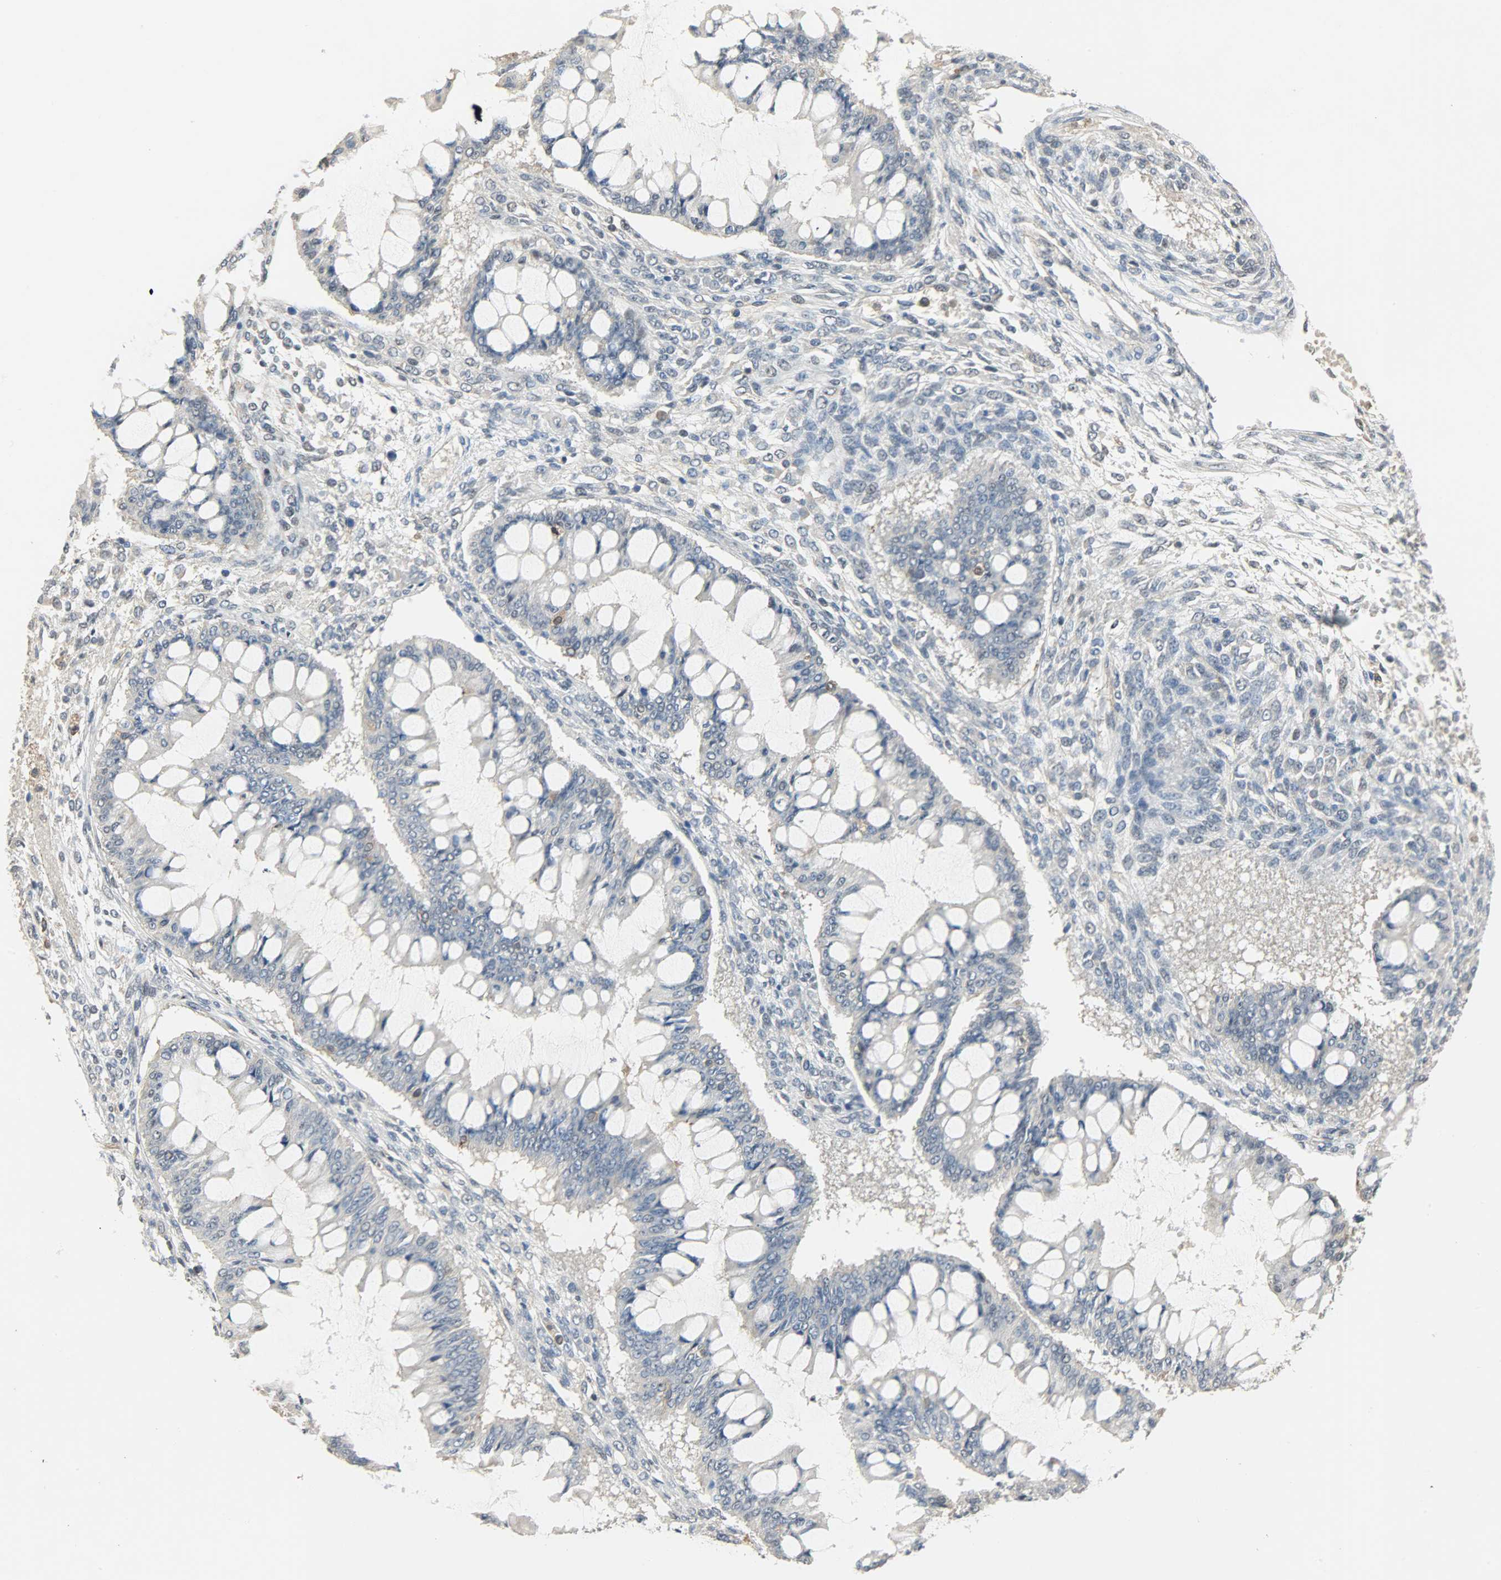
{"staining": {"intensity": "negative", "quantity": "none", "location": "none"}, "tissue": "ovarian cancer", "cell_type": "Tumor cells", "image_type": "cancer", "snomed": [{"axis": "morphology", "description": "Cystadenocarcinoma, mucinous, NOS"}, {"axis": "topography", "description": "Ovary"}], "caption": "This image is of ovarian cancer (mucinous cystadenocarcinoma) stained with immunohistochemistry (IHC) to label a protein in brown with the nuclei are counter-stained blue. There is no expression in tumor cells.", "gene": "SKAP2", "patient": {"sex": "female", "age": 73}}